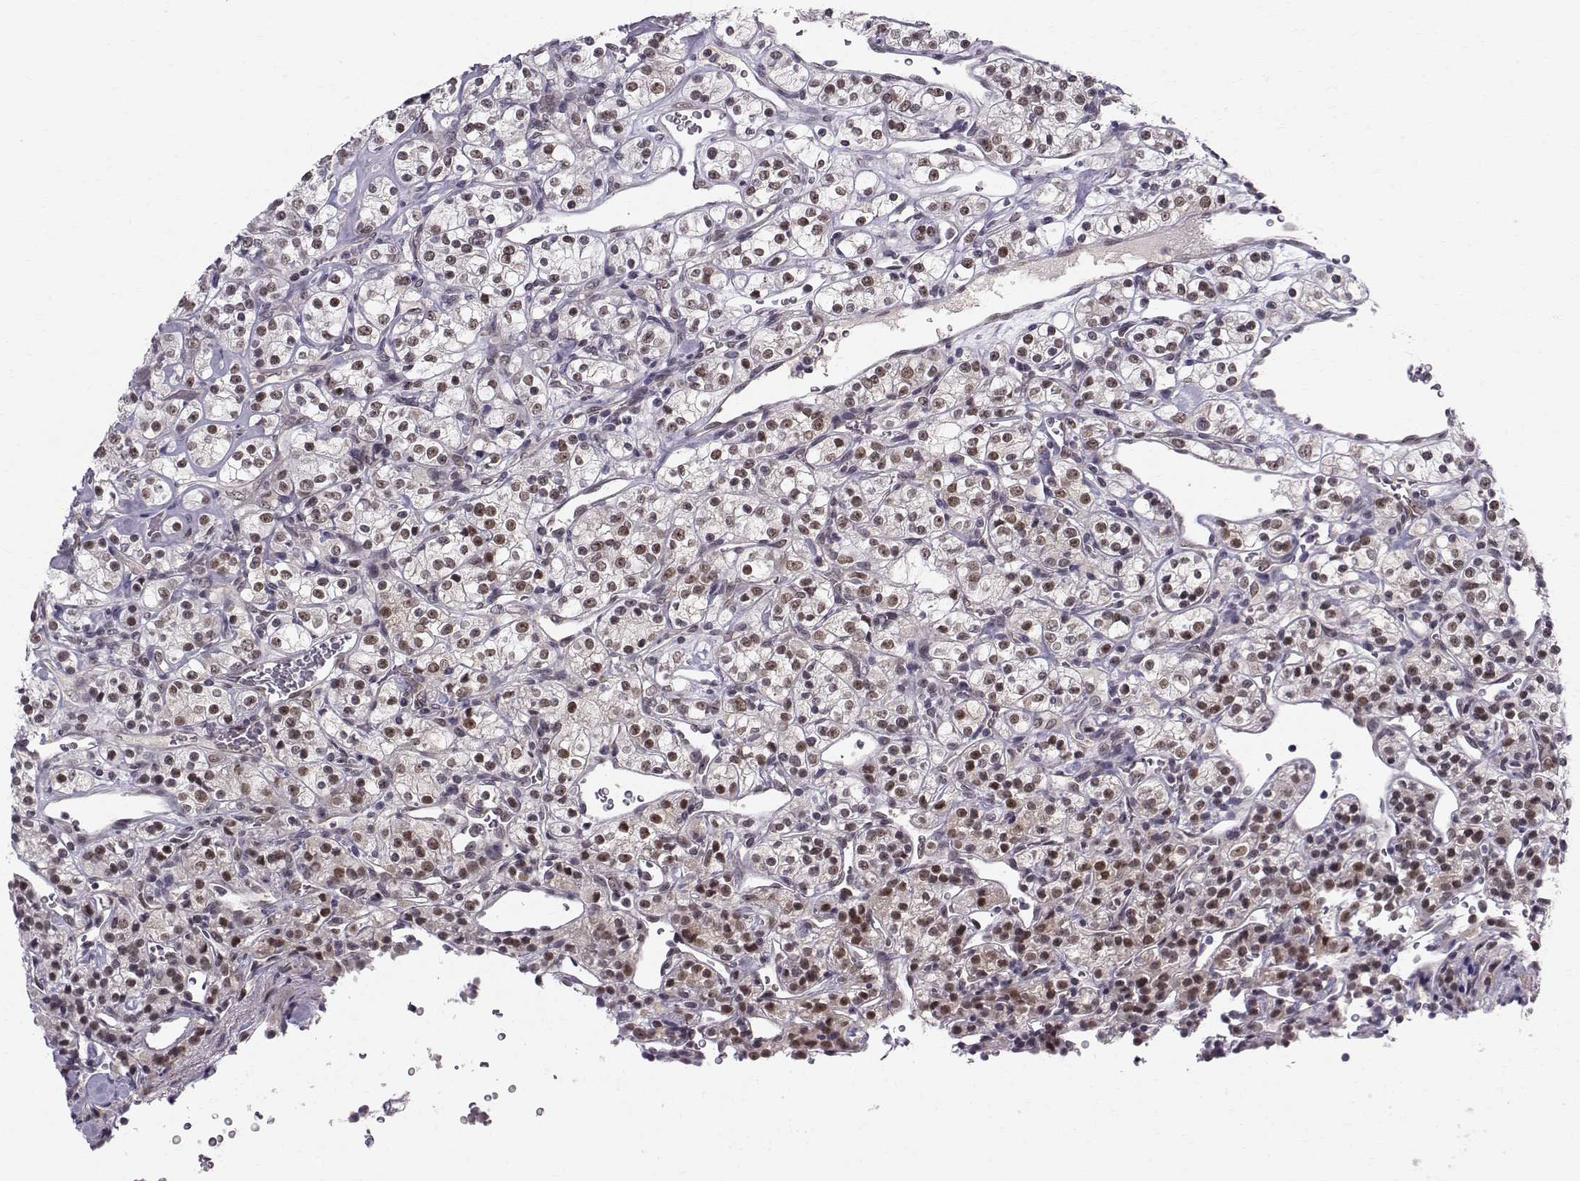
{"staining": {"intensity": "strong", "quantity": "25%-75%", "location": "nuclear"}, "tissue": "renal cancer", "cell_type": "Tumor cells", "image_type": "cancer", "snomed": [{"axis": "morphology", "description": "Adenocarcinoma, NOS"}, {"axis": "topography", "description": "Kidney"}], "caption": "The image displays immunohistochemical staining of adenocarcinoma (renal). There is strong nuclear expression is appreciated in about 25%-75% of tumor cells.", "gene": "RPP38", "patient": {"sex": "male", "age": 77}}